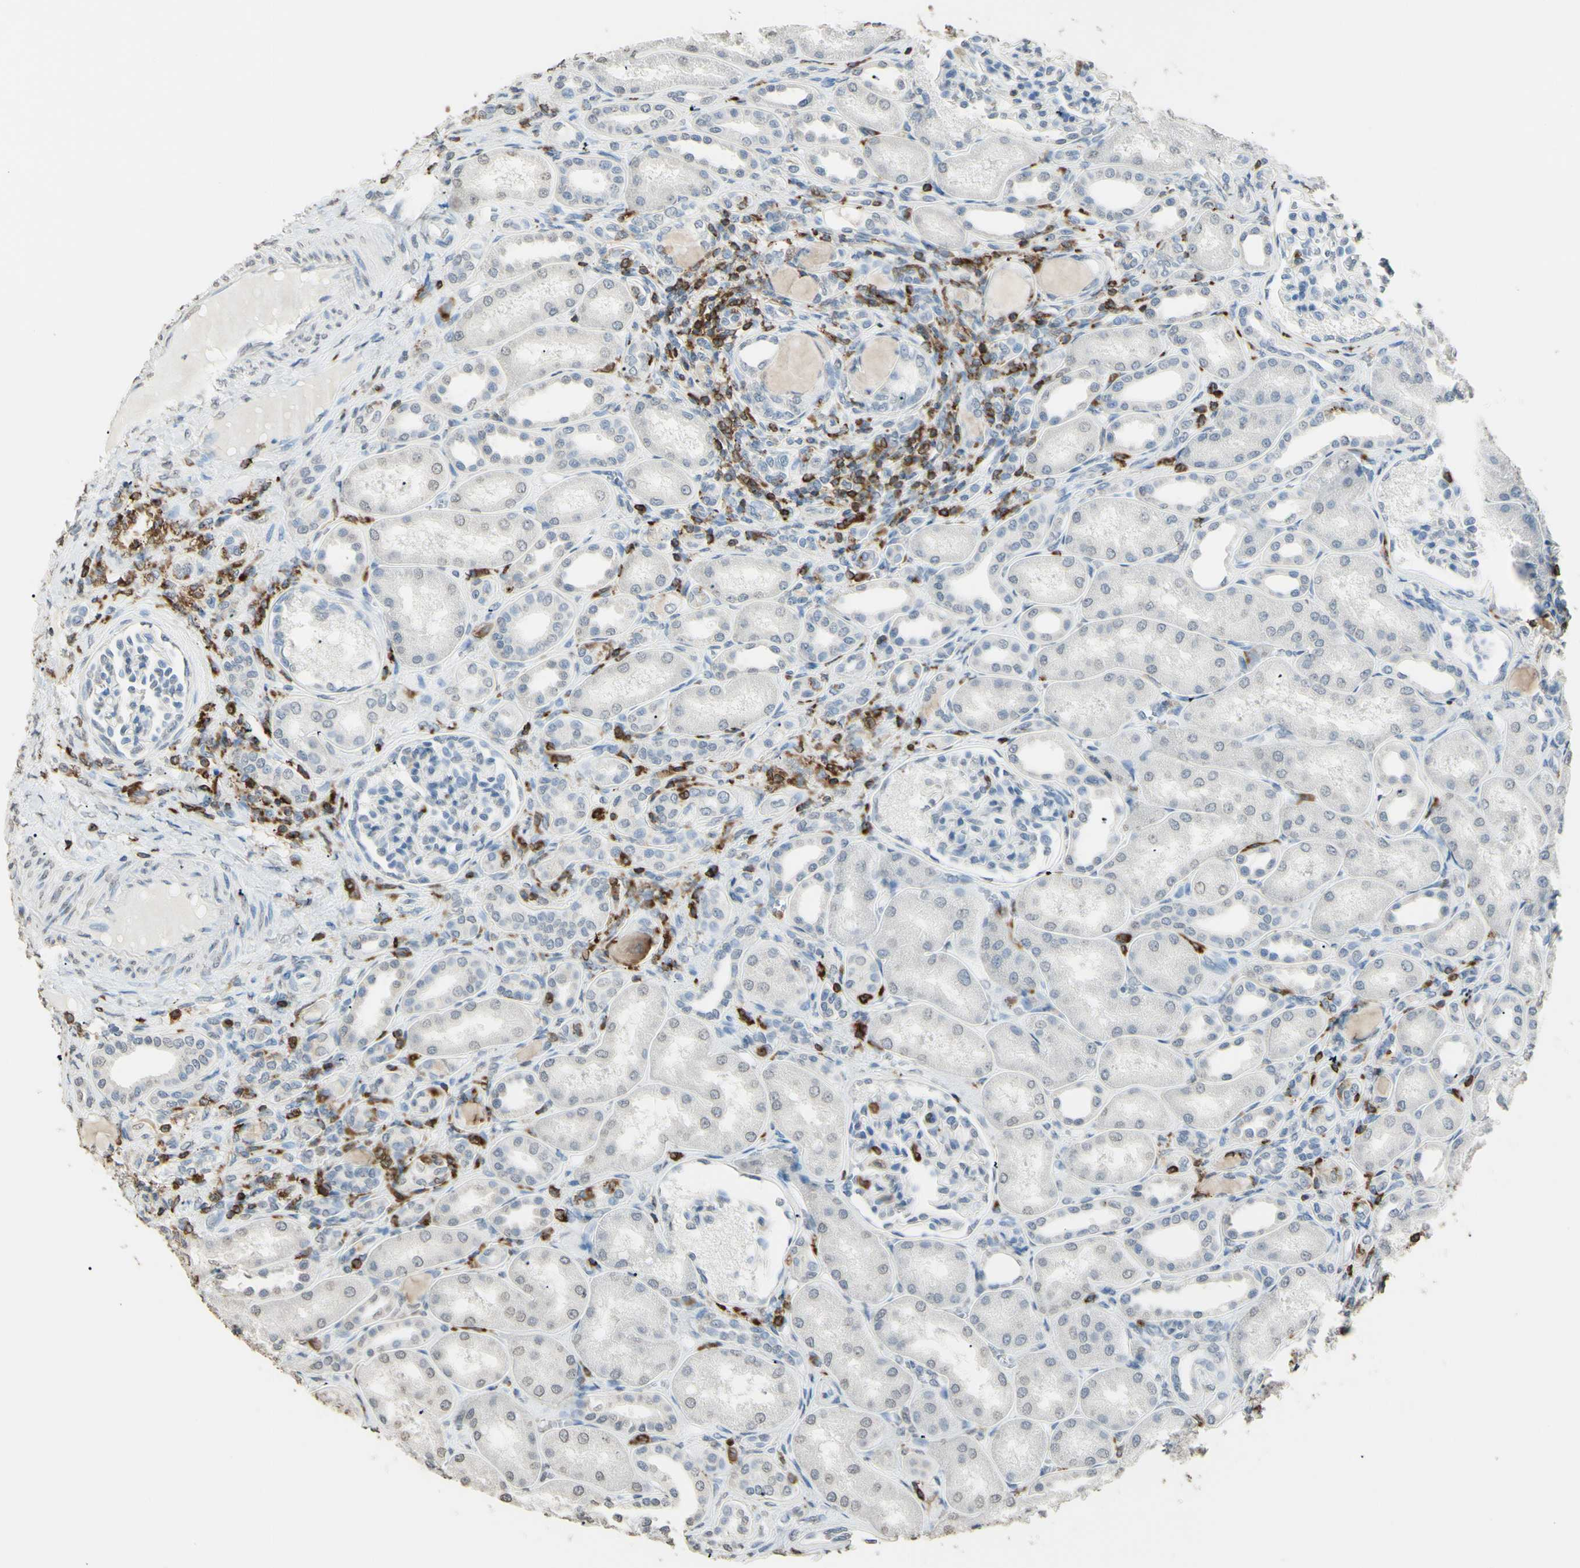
{"staining": {"intensity": "negative", "quantity": "none", "location": "none"}, "tissue": "kidney", "cell_type": "Cells in glomeruli", "image_type": "normal", "snomed": [{"axis": "morphology", "description": "Normal tissue, NOS"}, {"axis": "topography", "description": "Kidney"}], "caption": "This is a image of IHC staining of normal kidney, which shows no positivity in cells in glomeruli.", "gene": "PSTPIP1", "patient": {"sex": "male", "age": 7}}